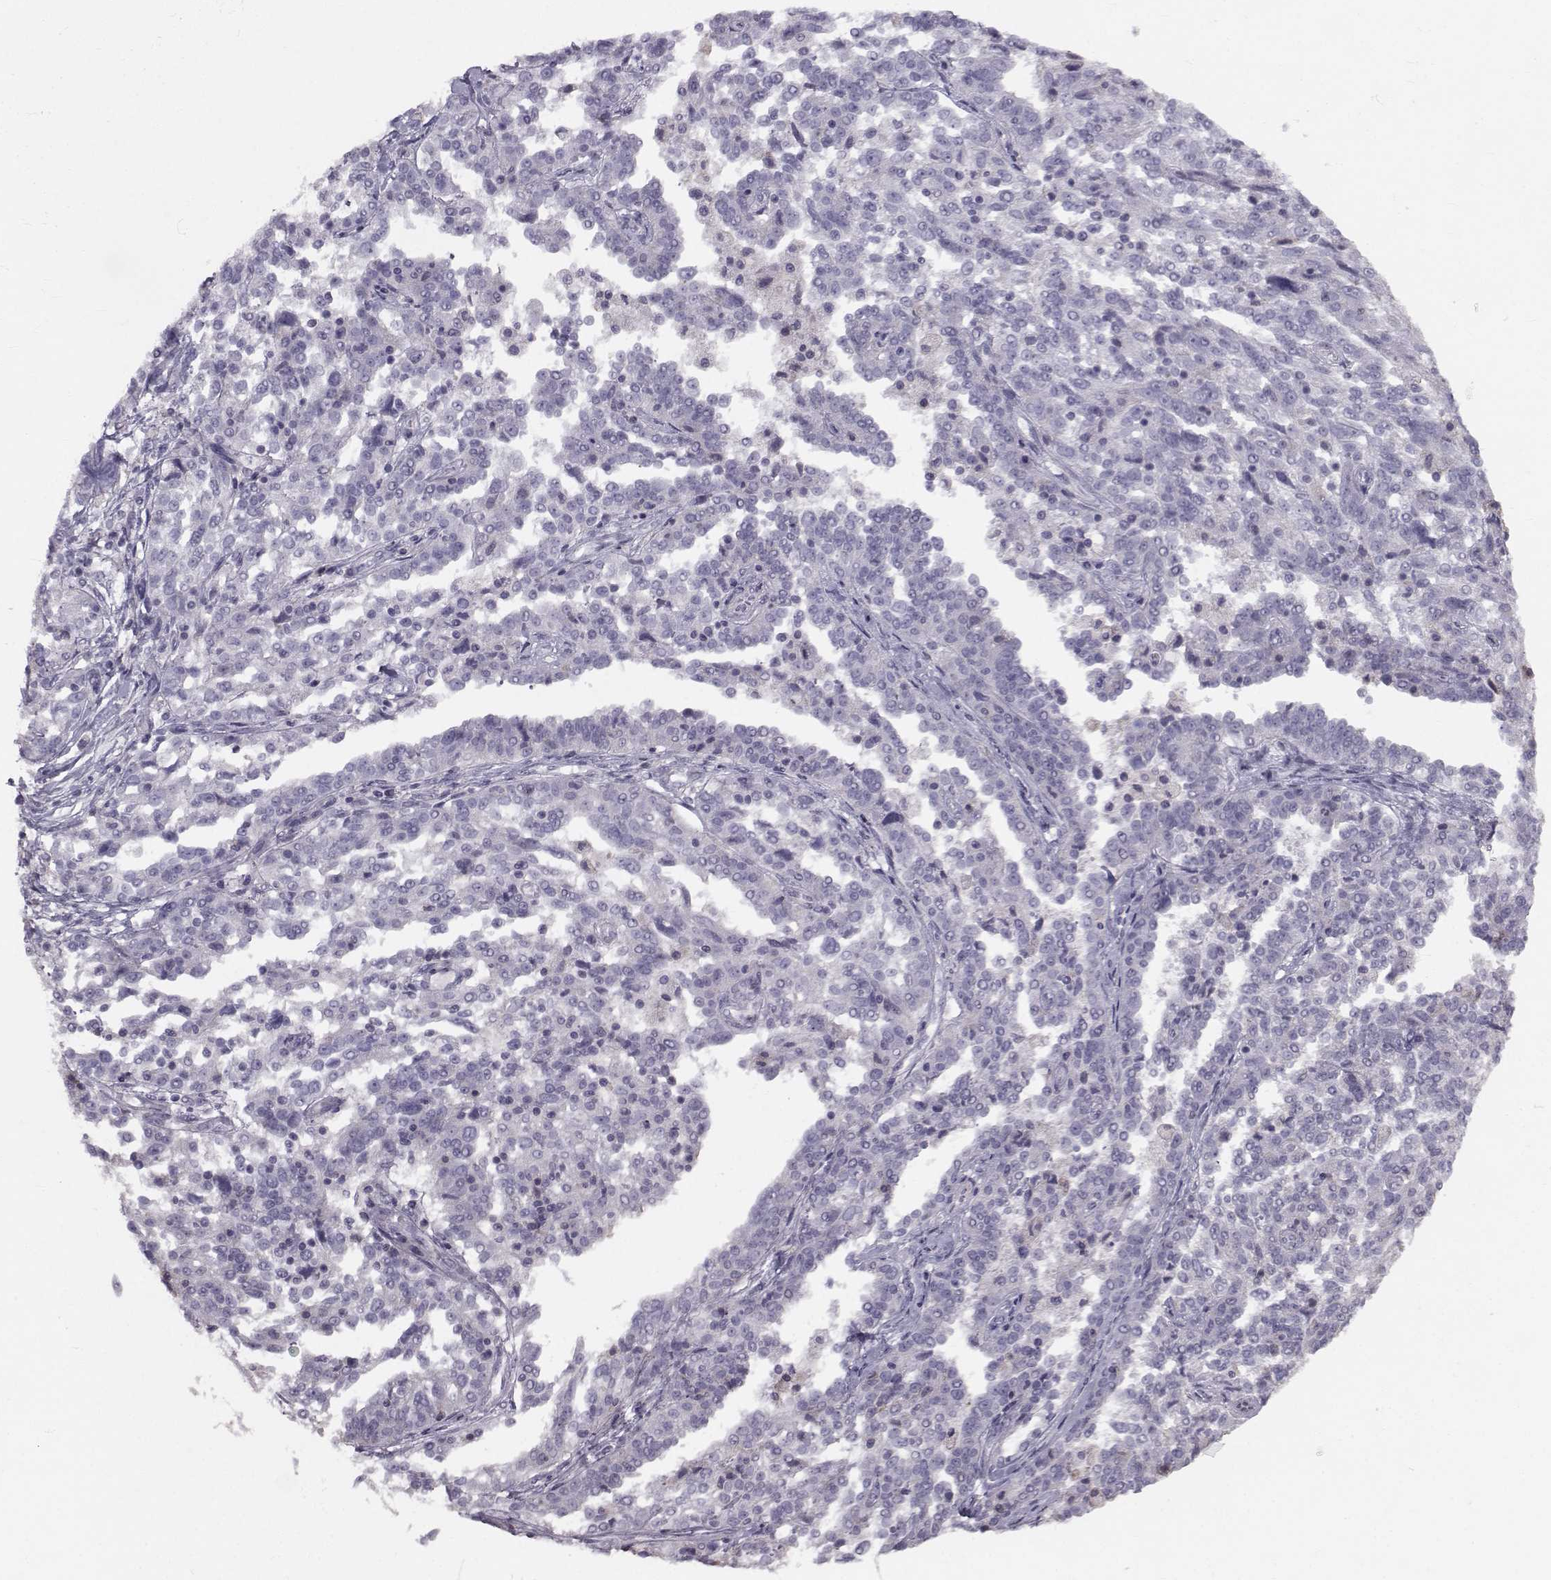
{"staining": {"intensity": "negative", "quantity": "none", "location": "none"}, "tissue": "ovarian cancer", "cell_type": "Tumor cells", "image_type": "cancer", "snomed": [{"axis": "morphology", "description": "Cystadenocarcinoma, serous, NOS"}, {"axis": "topography", "description": "Ovary"}], "caption": "Ovarian serous cystadenocarcinoma was stained to show a protein in brown. There is no significant expression in tumor cells.", "gene": "GARIN3", "patient": {"sex": "female", "age": 67}}